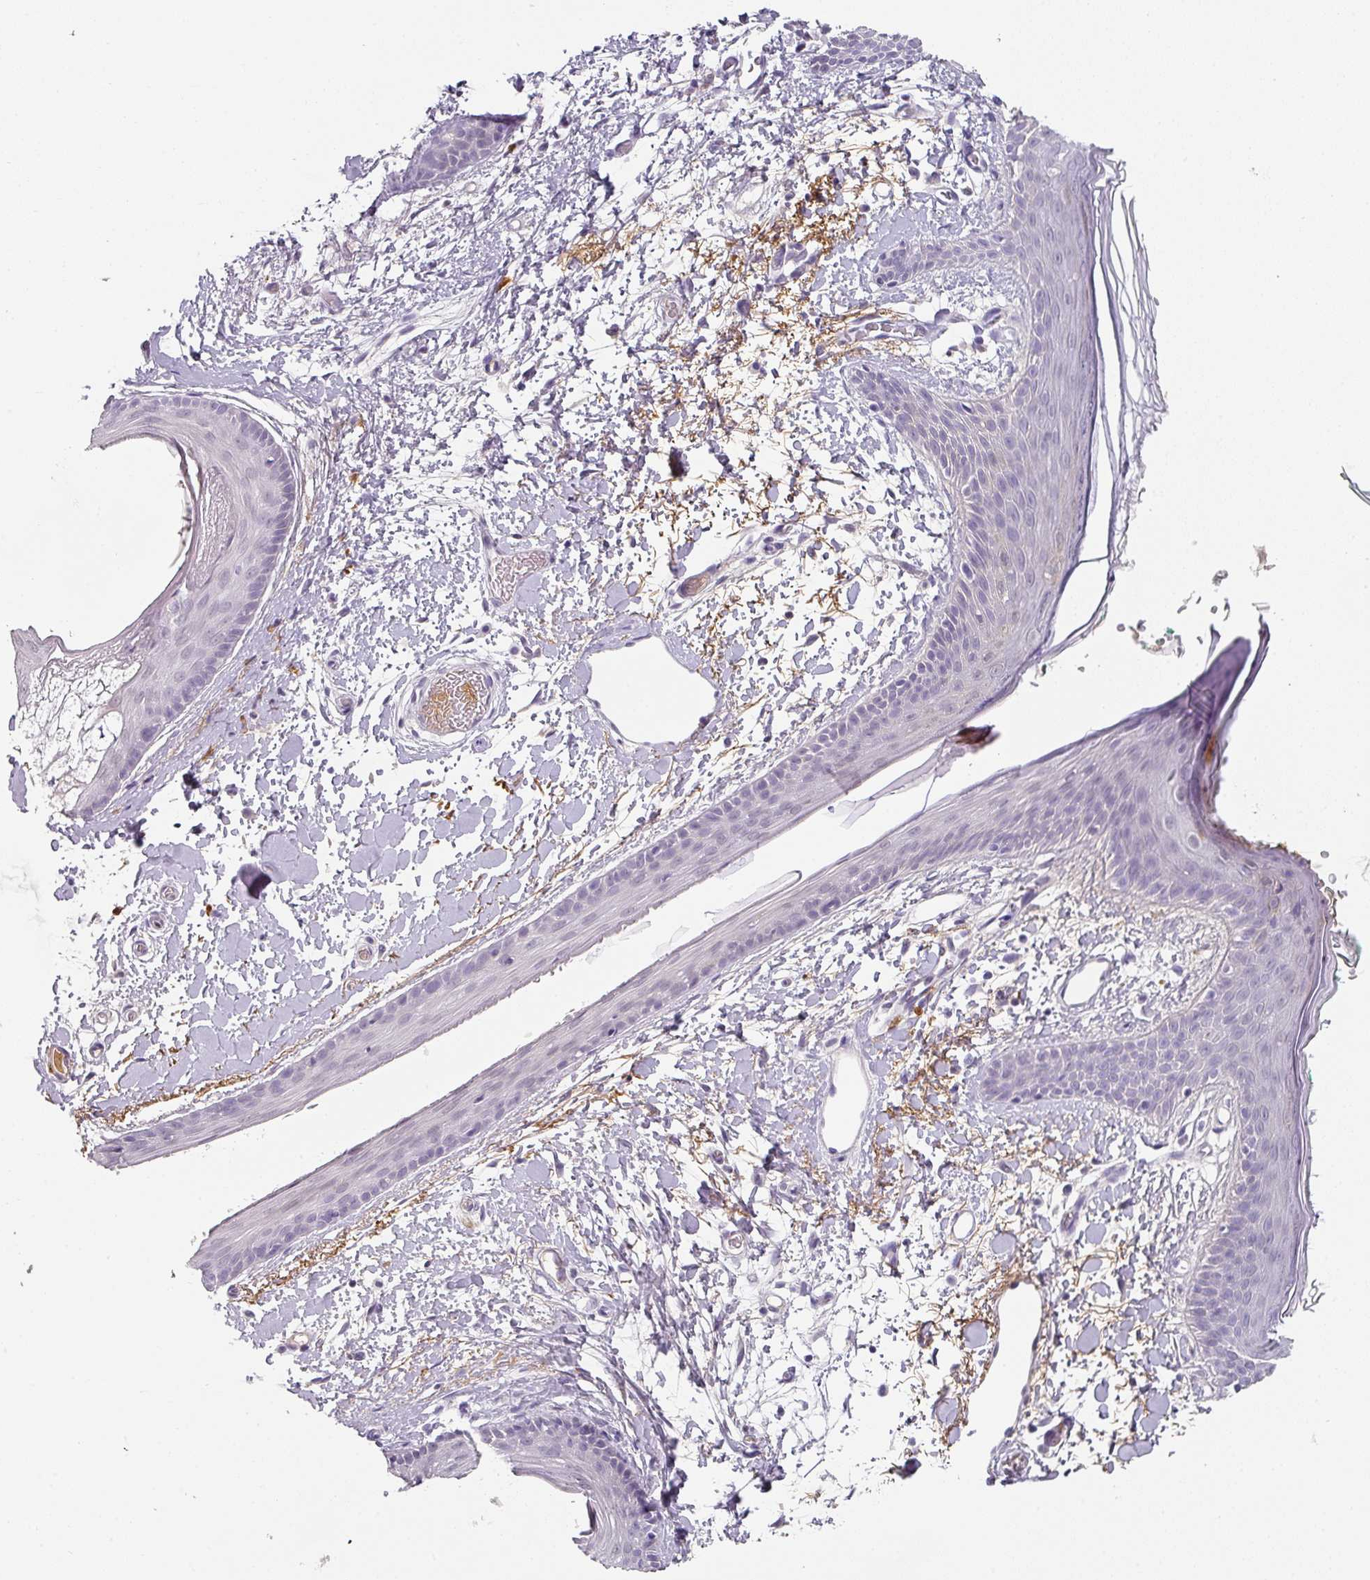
{"staining": {"intensity": "negative", "quantity": "none", "location": "none"}, "tissue": "skin", "cell_type": "Fibroblasts", "image_type": "normal", "snomed": [{"axis": "morphology", "description": "Normal tissue, NOS"}, {"axis": "topography", "description": "Skin"}], "caption": "IHC histopathology image of benign skin: human skin stained with DAB (3,3'-diaminobenzidine) shows no significant protein positivity in fibroblasts.", "gene": "C1QB", "patient": {"sex": "male", "age": 79}}